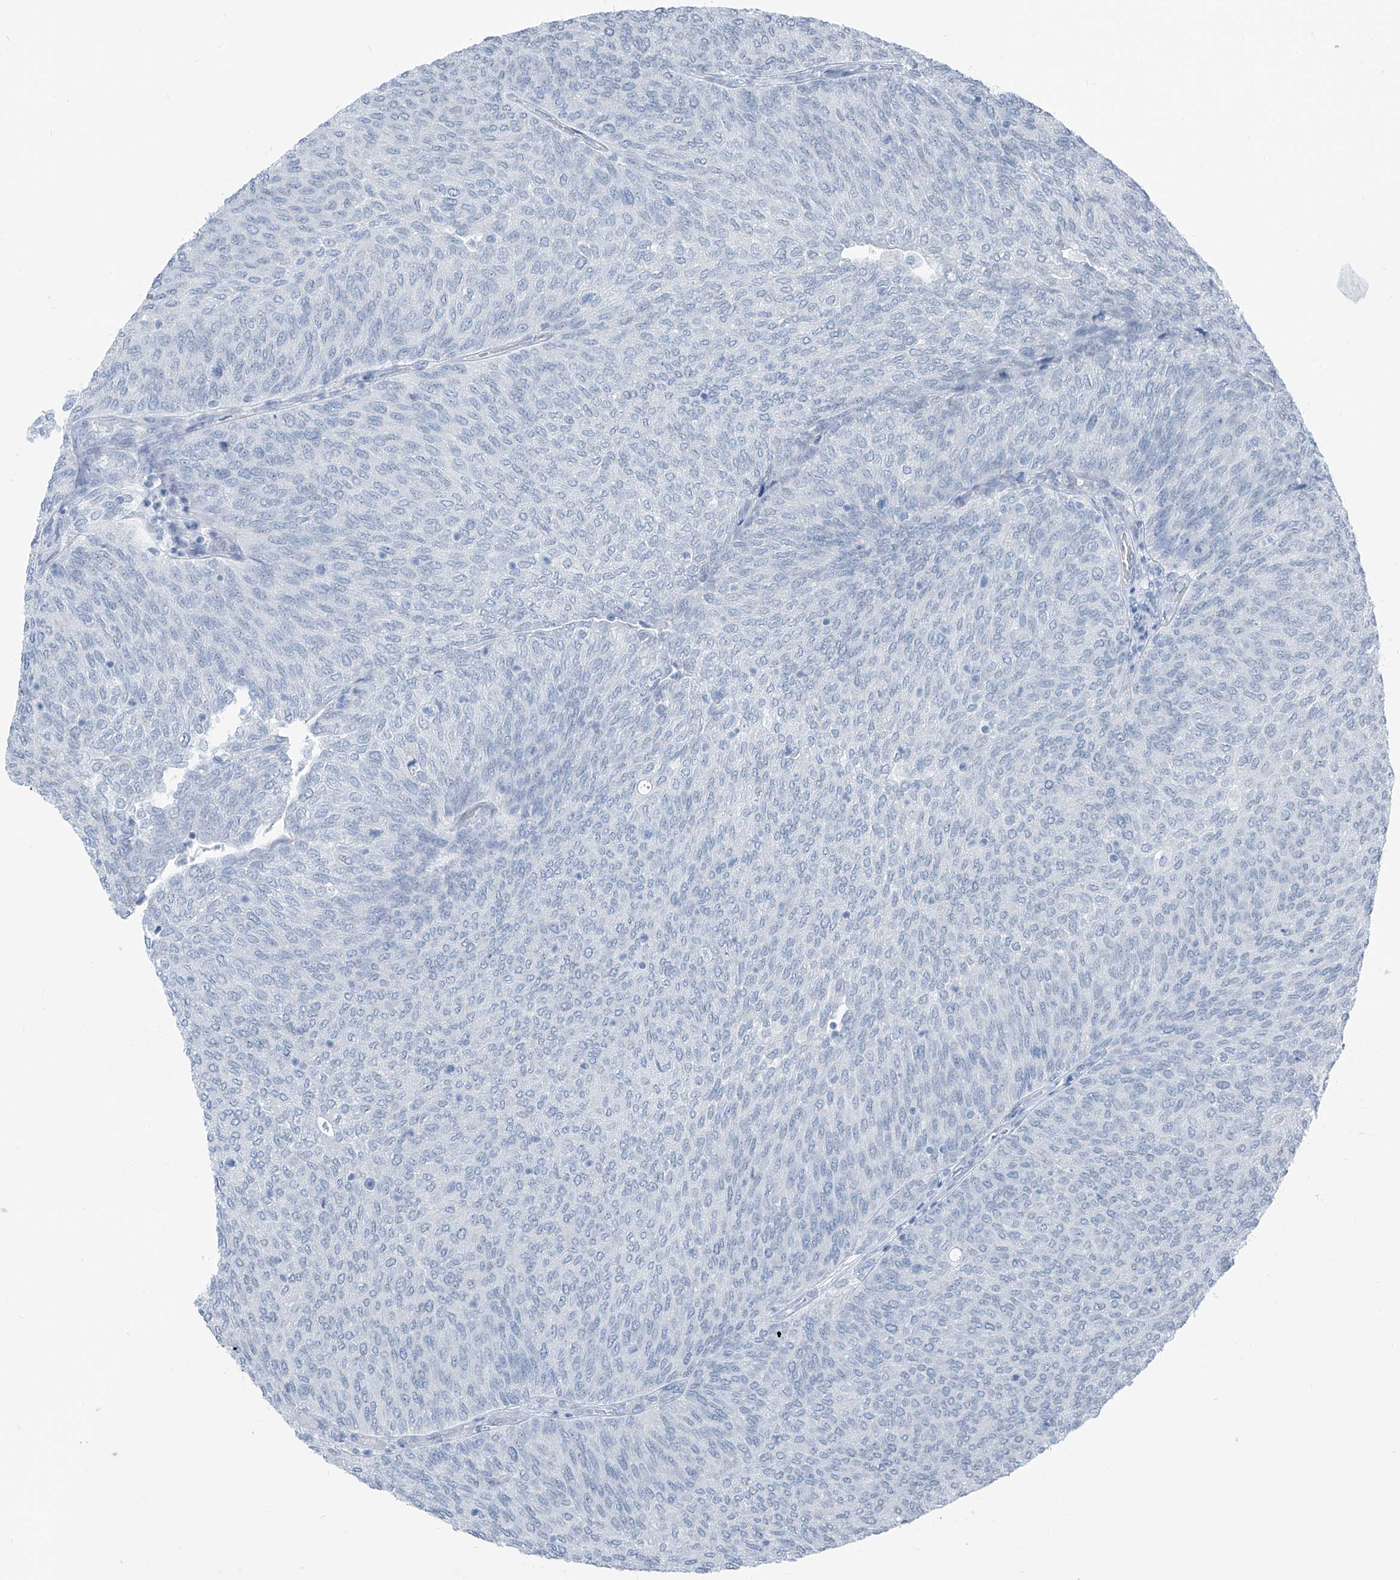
{"staining": {"intensity": "negative", "quantity": "none", "location": "none"}, "tissue": "urothelial cancer", "cell_type": "Tumor cells", "image_type": "cancer", "snomed": [{"axis": "morphology", "description": "Urothelial carcinoma, Low grade"}, {"axis": "topography", "description": "Urinary bladder"}], "caption": "This is a histopathology image of immunohistochemistry staining of urothelial cancer, which shows no expression in tumor cells.", "gene": "RGN", "patient": {"sex": "female", "age": 79}}